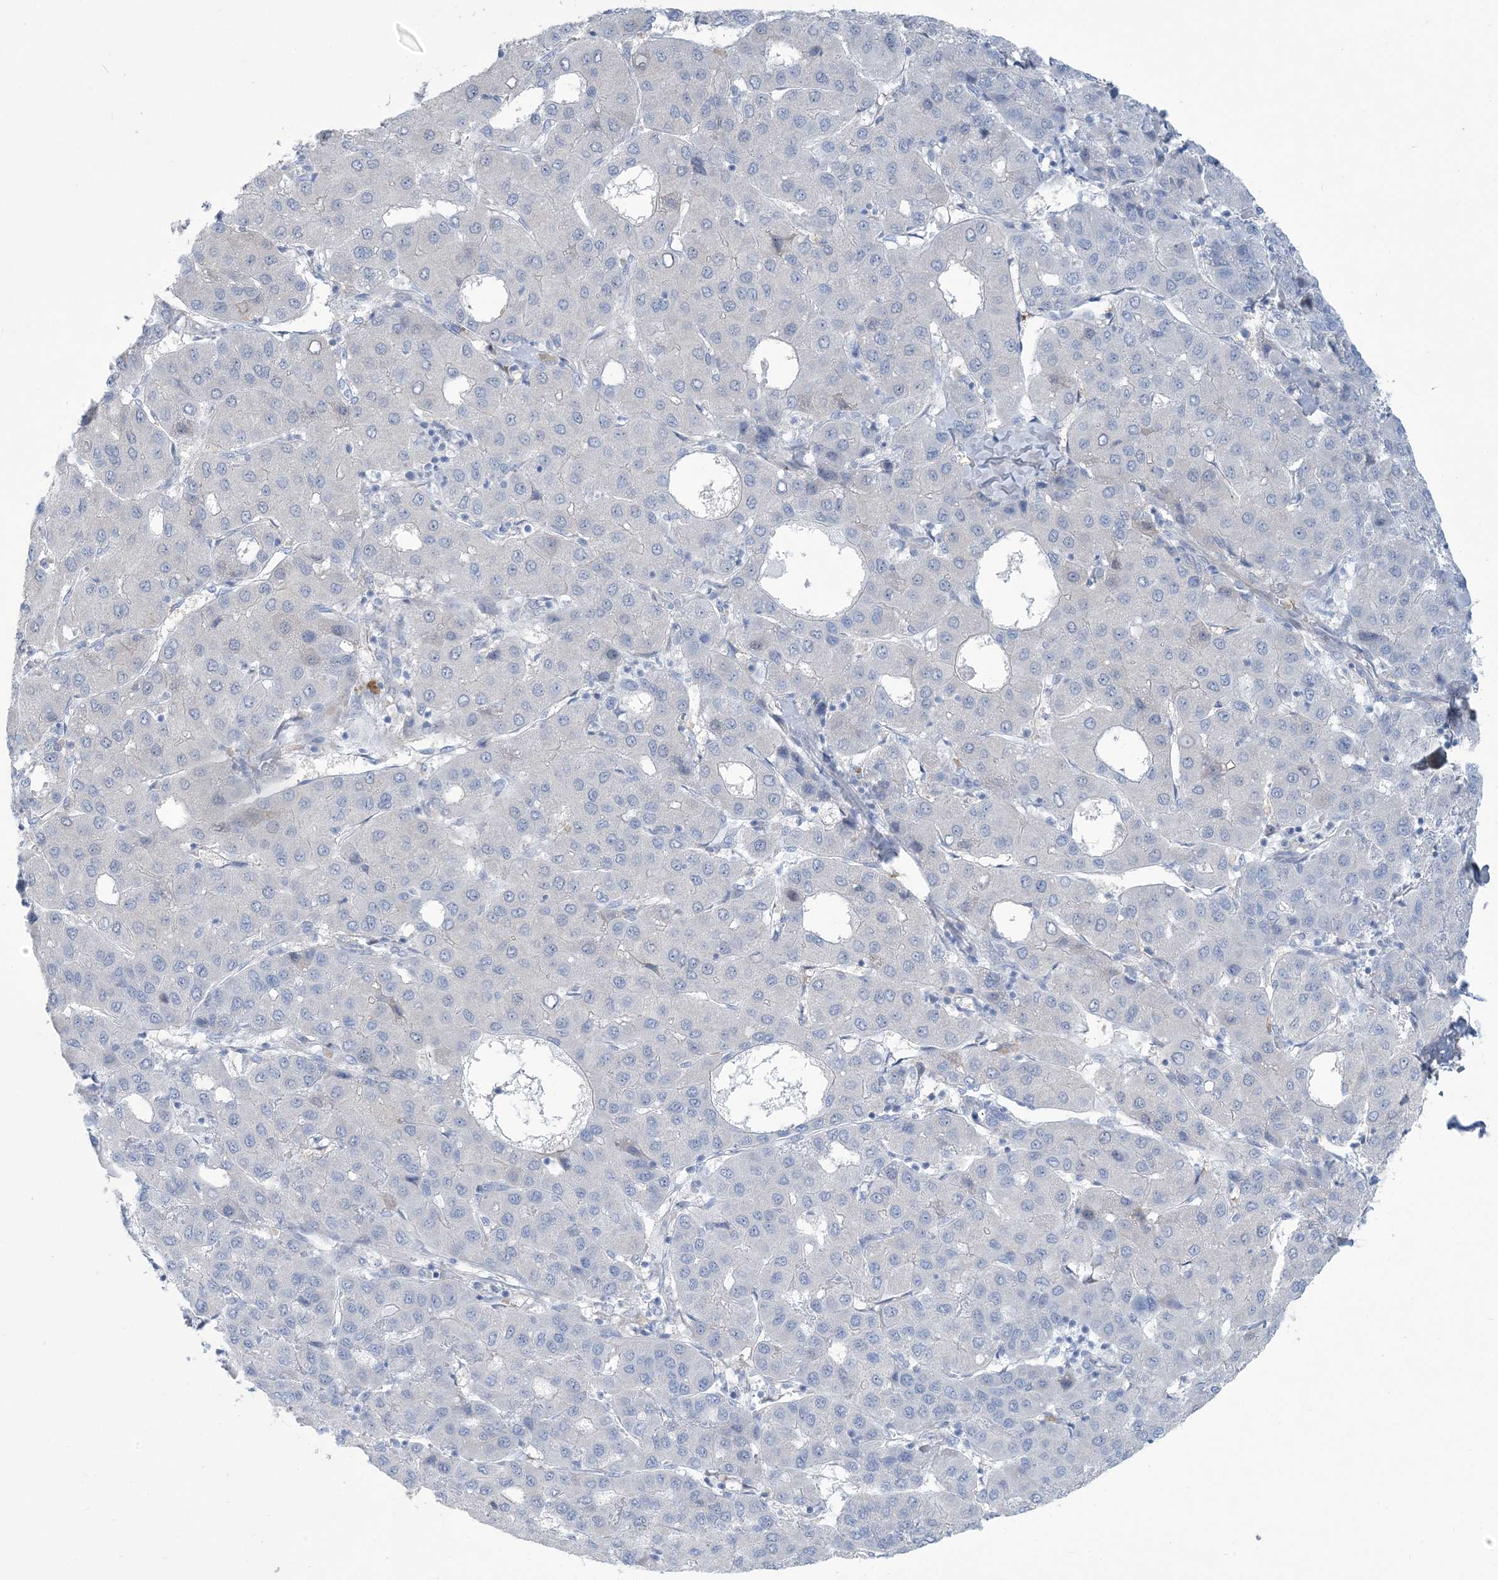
{"staining": {"intensity": "negative", "quantity": "none", "location": "none"}, "tissue": "liver cancer", "cell_type": "Tumor cells", "image_type": "cancer", "snomed": [{"axis": "morphology", "description": "Carcinoma, Hepatocellular, NOS"}, {"axis": "topography", "description": "Liver"}], "caption": "Liver cancer was stained to show a protein in brown. There is no significant positivity in tumor cells. The staining is performed using DAB brown chromogen with nuclei counter-stained in using hematoxylin.", "gene": "MOXD1", "patient": {"sex": "male", "age": 65}}